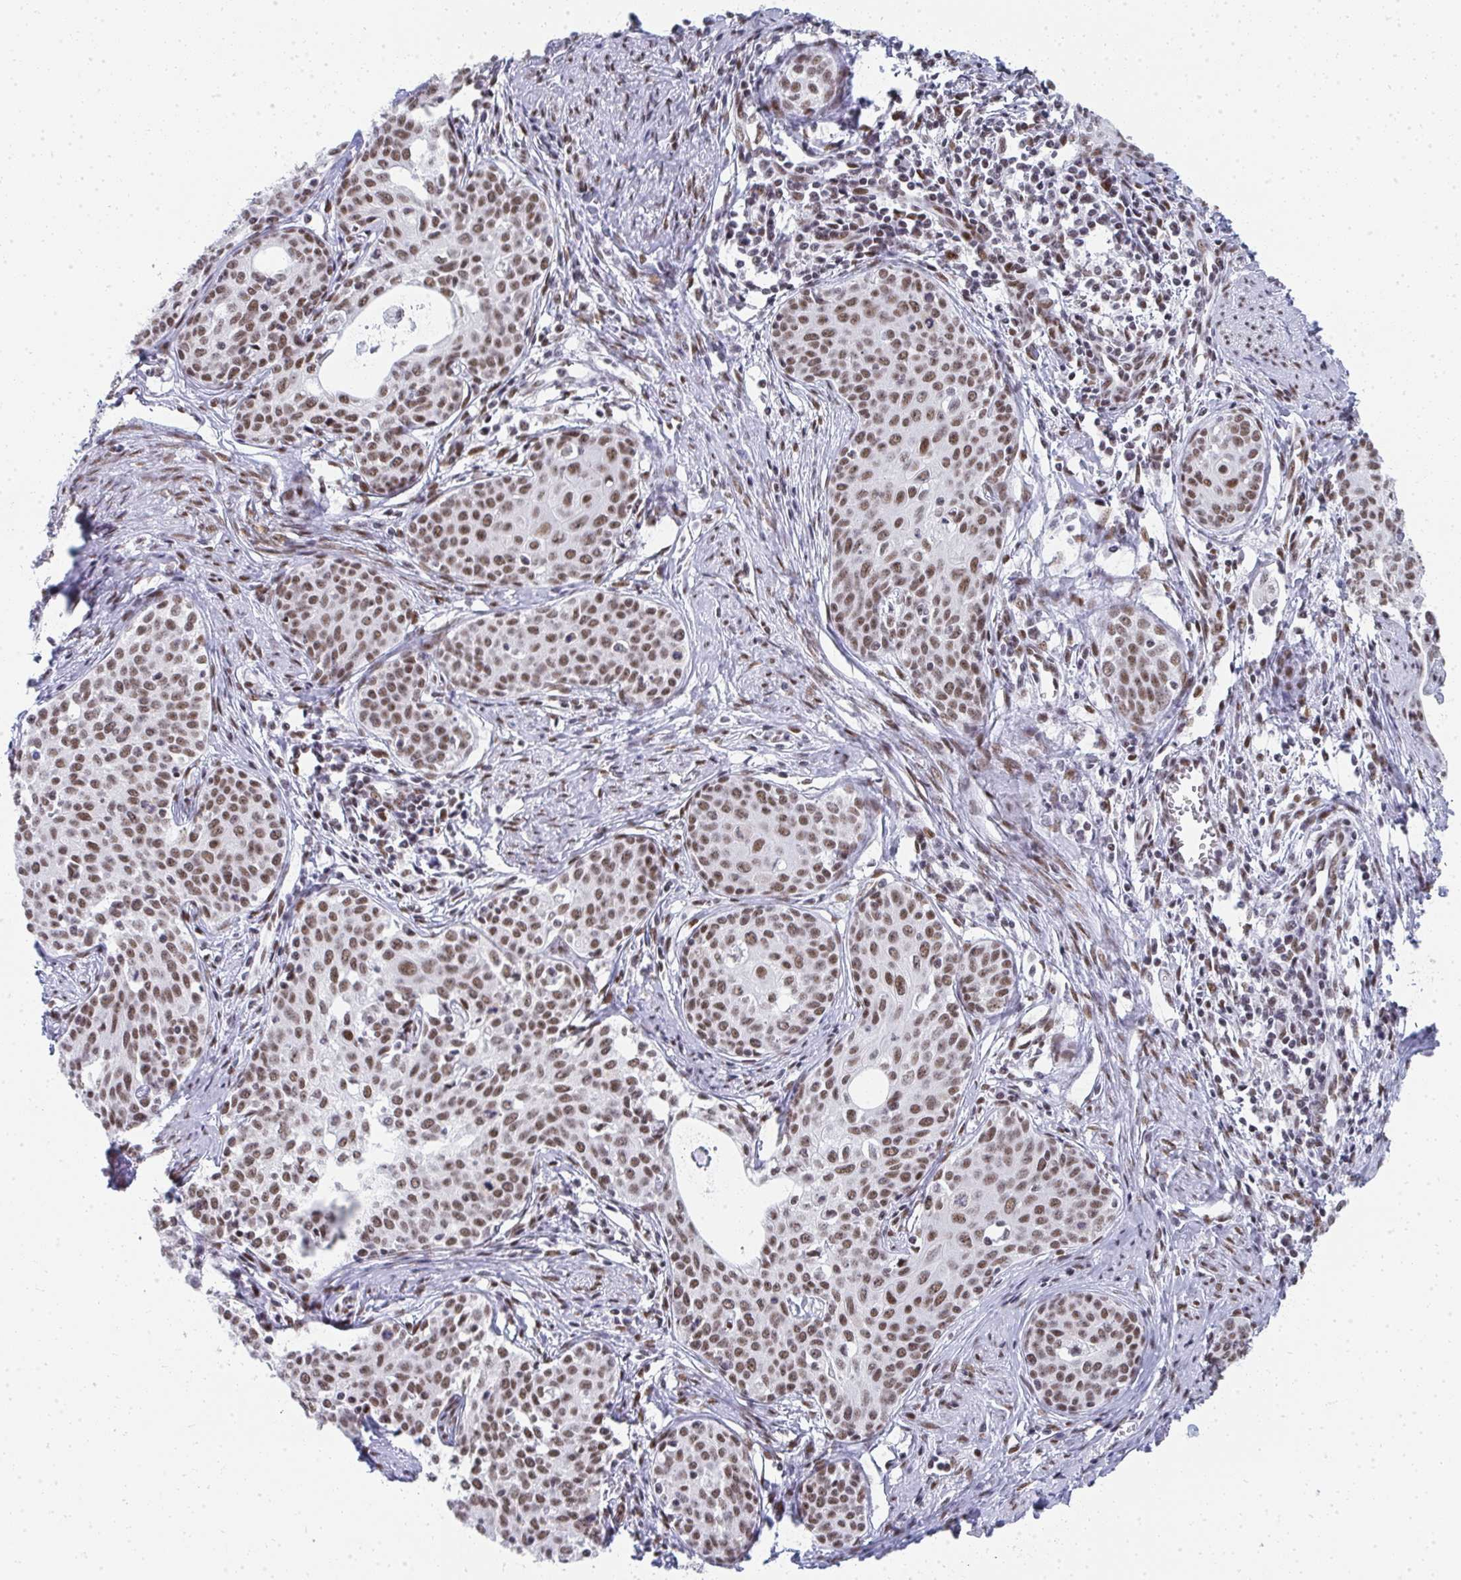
{"staining": {"intensity": "moderate", "quantity": ">75%", "location": "nuclear"}, "tissue": "cervical cancer", "cell_type": "Tumor cells", "image_type": "cancer", "snomed": [{"axis": "morphology", "description": "Squamous cell carcinoma, NOS"}, {"axis": "morphology", "description": "Adenocarcinoma, NOS"}, {"axis": "topography", "description": "Cervix"}], "caption": "About >75% of tumor cells in human cervical cancer display moderate nuclear protein positivity as visualized by brown immunohistochemical staining.", "gene": "CREBBP", "patient": {"sex": "female", "age": 52}}